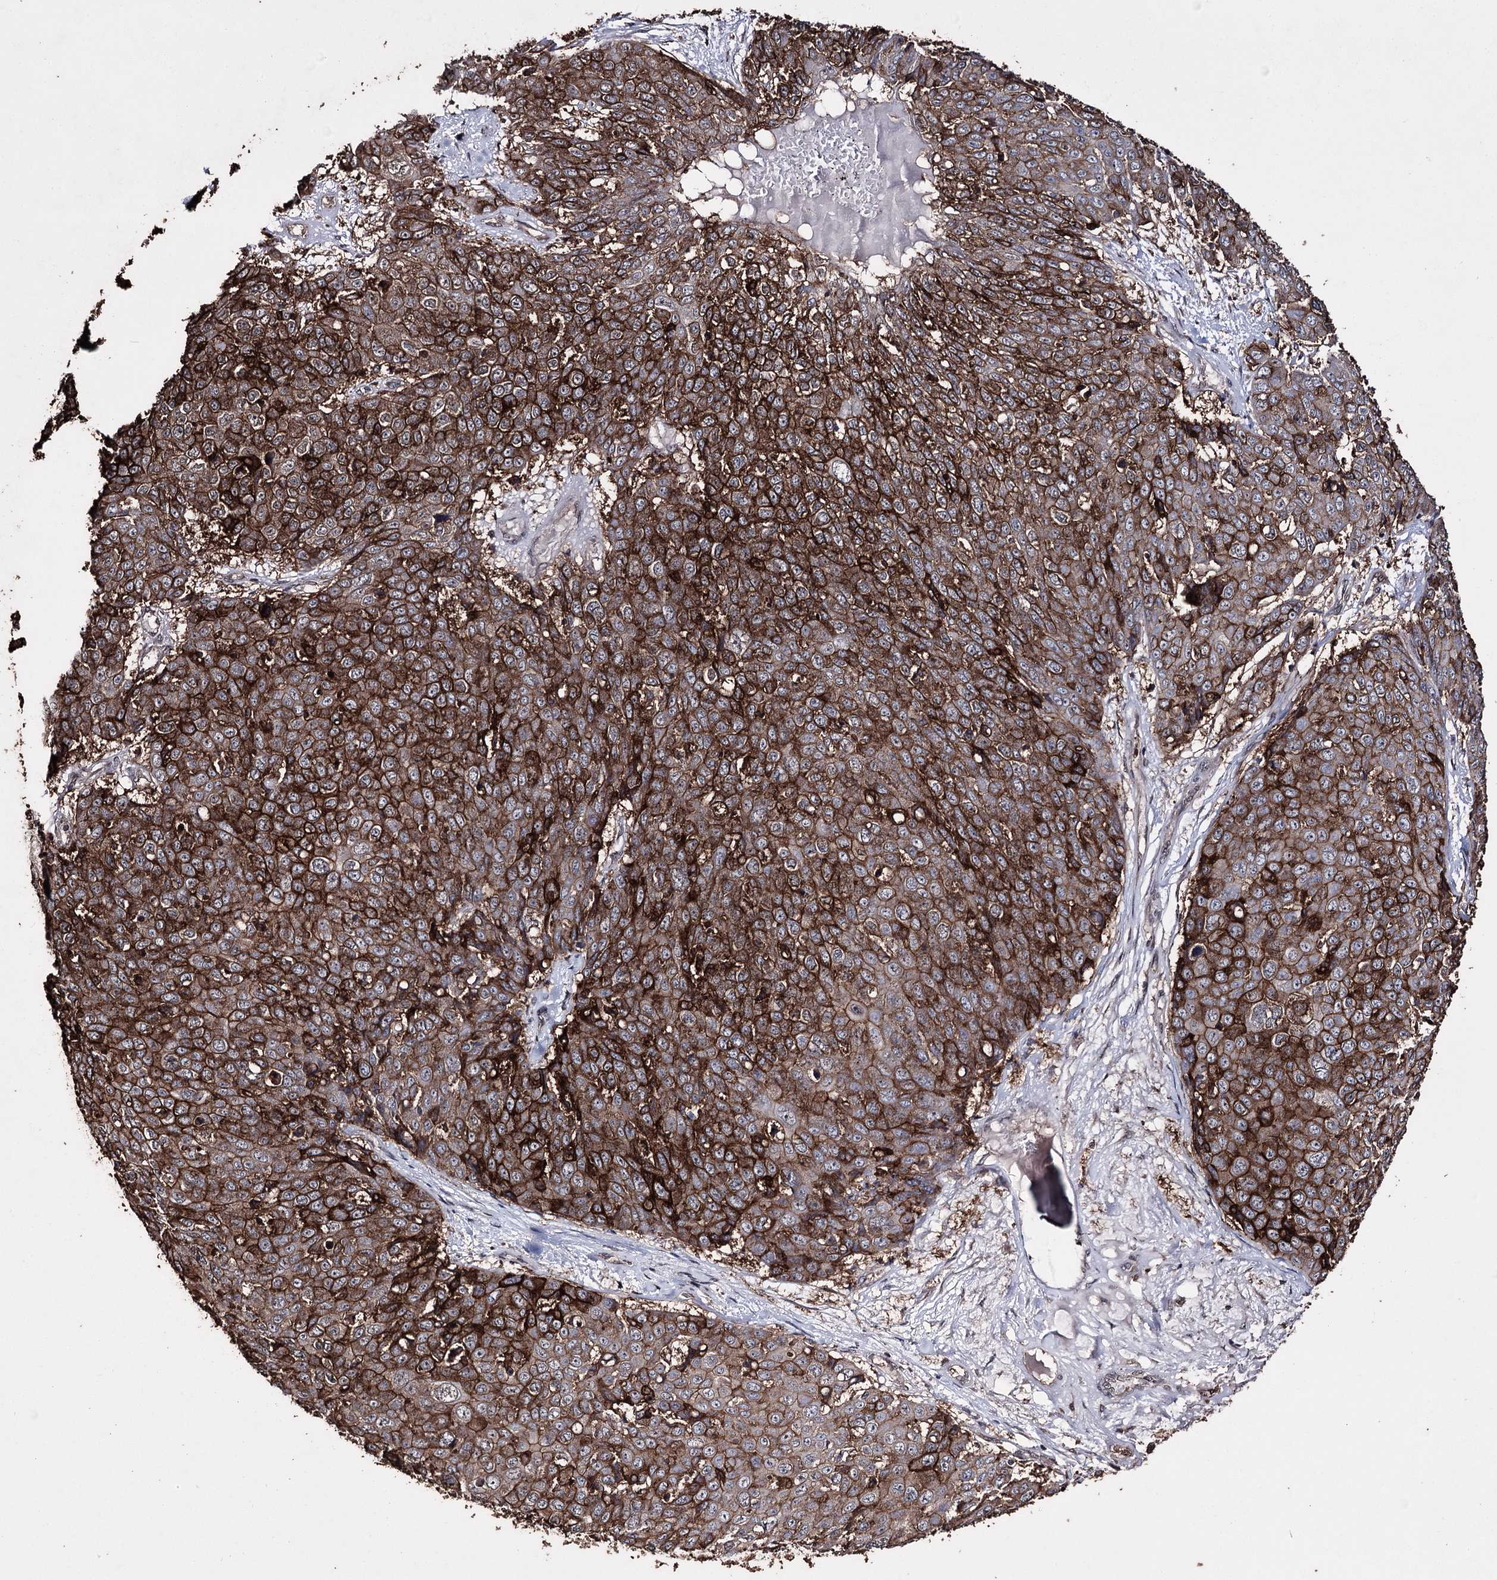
{"staining": {"intensity": "strong", "quantity": ">75%", "location": "cytoplasmic/membranous"}, "tissue": "skin cancer", "cell_type": "Tumor cells", "image_type": "cancer", "snomed": [{"axis": "morphology", "description": "Squamous cell carcinoma, NOS"}, {"axis": "topography", "description": "Skin"}], "caption": "This is a photomicrograph of immunohistochemistry (IHC) staining of skin cancer, which shows strong staining in the cytoplasmic/membranous of tumor cells.", "gene": "ZNF662", "patient": {"sex": "male", "age": 71}}